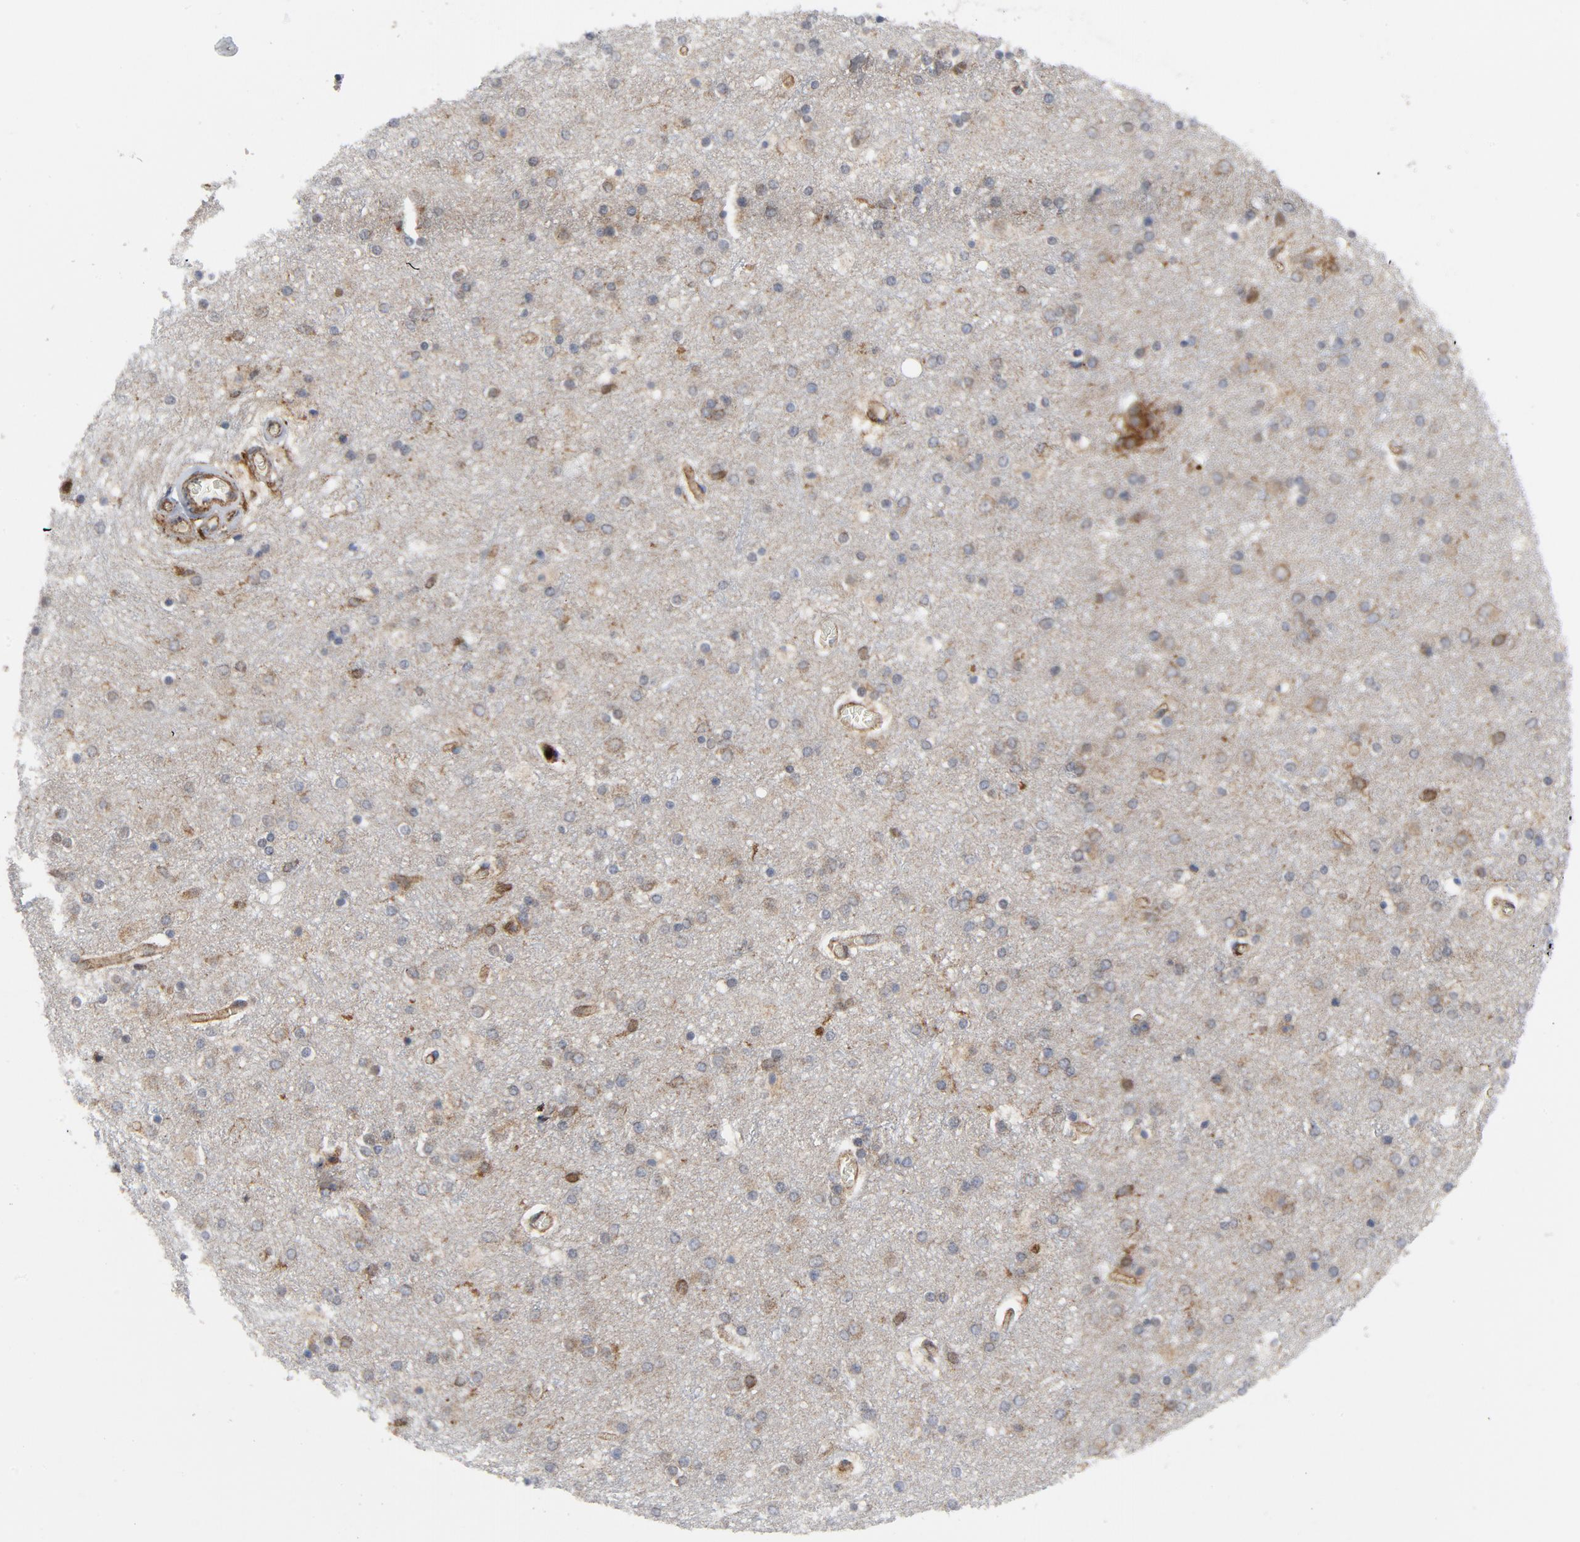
{"staining": {"intensity": "moderate", "quantity": ">75%", "location": "cytoplasmic/membranous"}, "tissue": "cerebral cortex", "cell_type": "Endothelial cells", "image_type": "normal", "snomed": [{"axis": "morphology", "description": "Normal tissue, NOS"}, {"axis": "topography", "description": "Cerebral cortex"}], "caption": "This photomicrograph exhibits IHC staining of unremarkable cerebral cortex, with medium moderate cytoplasmic/membranous staining in about >75% of endothelial cells.", "gene": "YES1", "patient": {"sex": "female", "age": 54}}